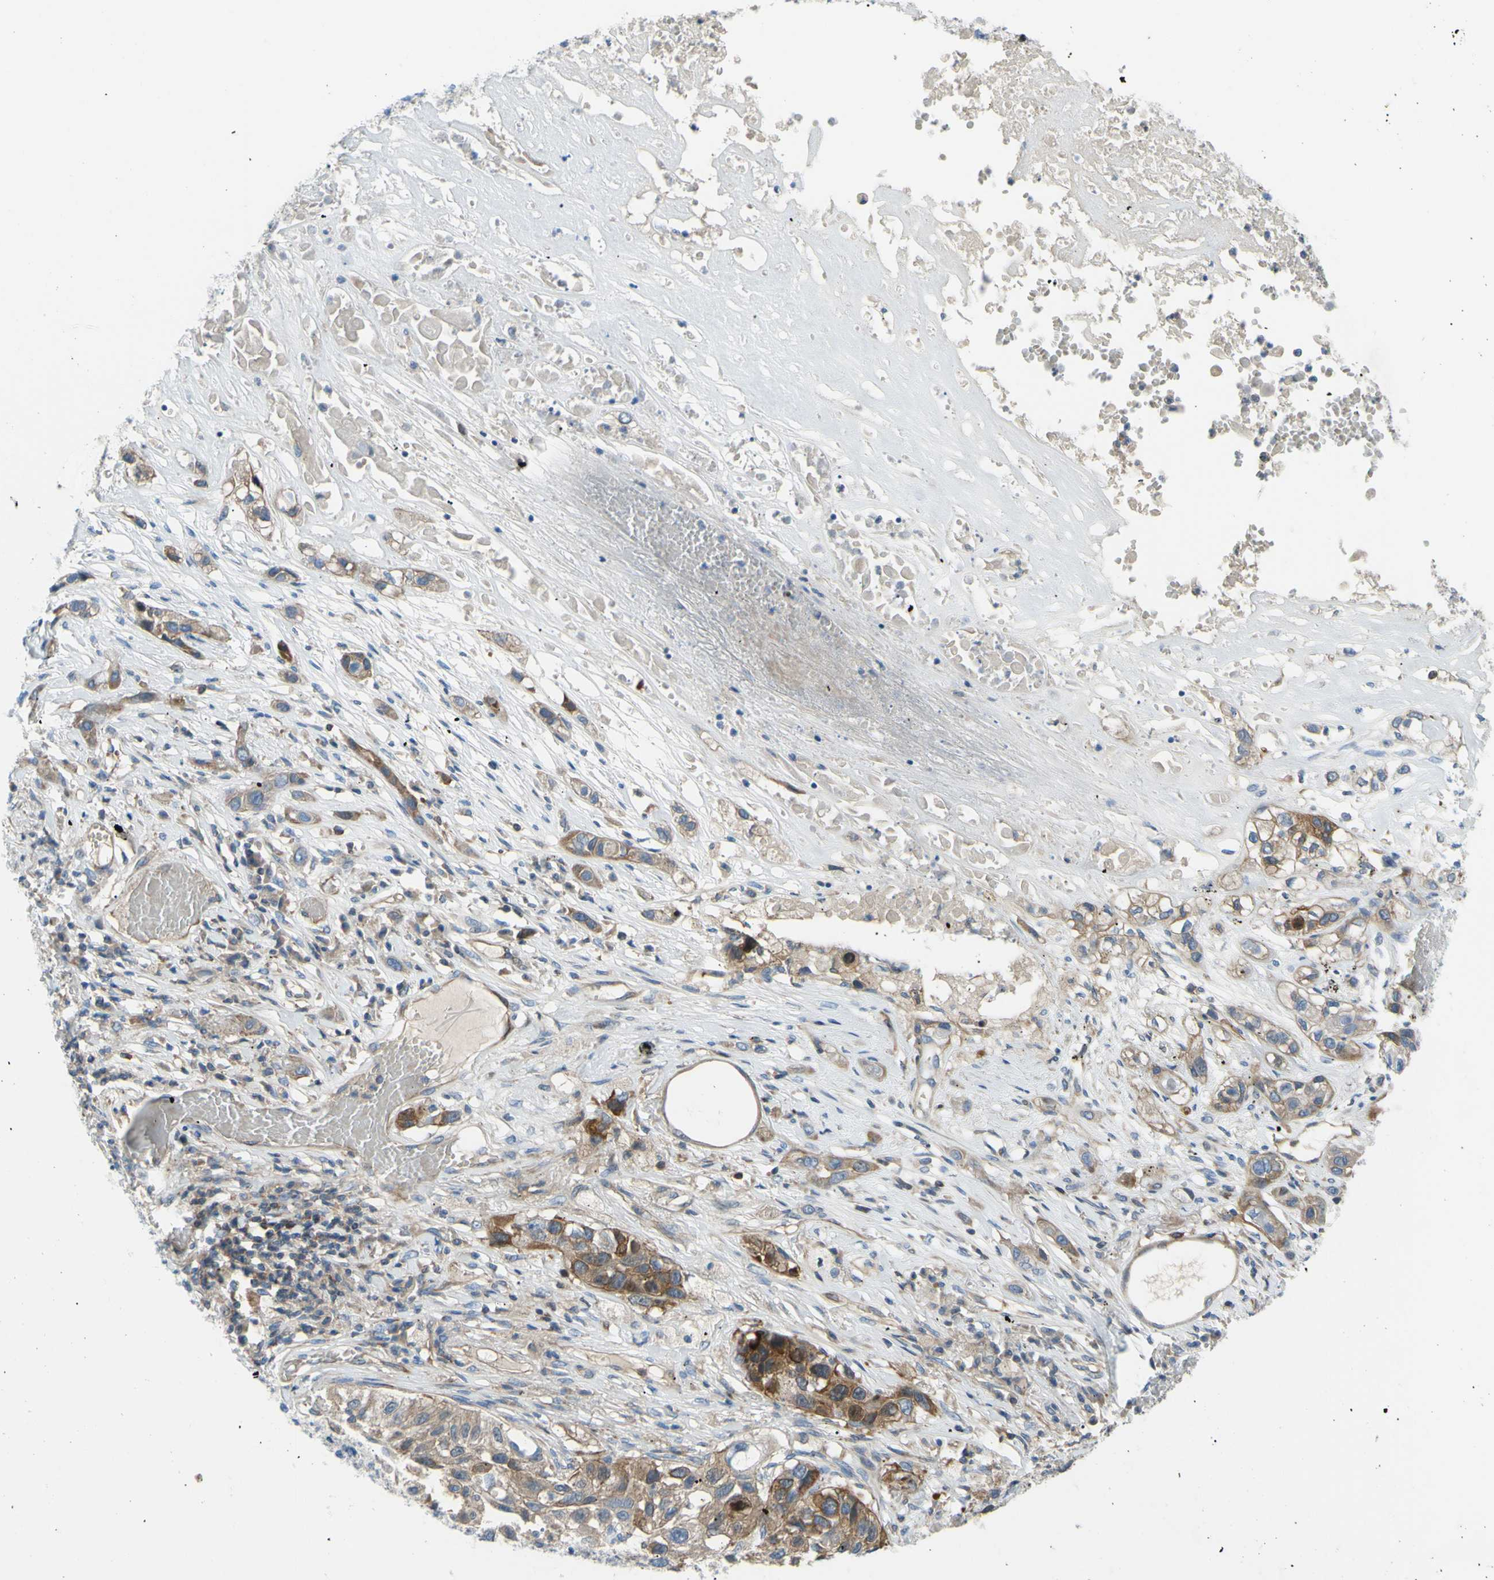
{"staining": {"intensity": "moderate", "quantity": ">75%", "location": "cytoplasmic/membranous"}, "tissue": "lung cancer", "cell_type": "Tumor cells", "image_type": "cancer", "snomed": [{"axis": "morphology", "description": "Squamous cell carcinoma, NOS"}, {"axis": "topography", "description": "Lung"}], "caption": "Immunohistochemistry of human squamous cell carcinoma (lung) reveals medium levels of moderate cytoplasmic/membranous staining in approximately >75% of tumor cells.", "gene": "PAK2", "patient": {"sex": "male", "age": 71}}